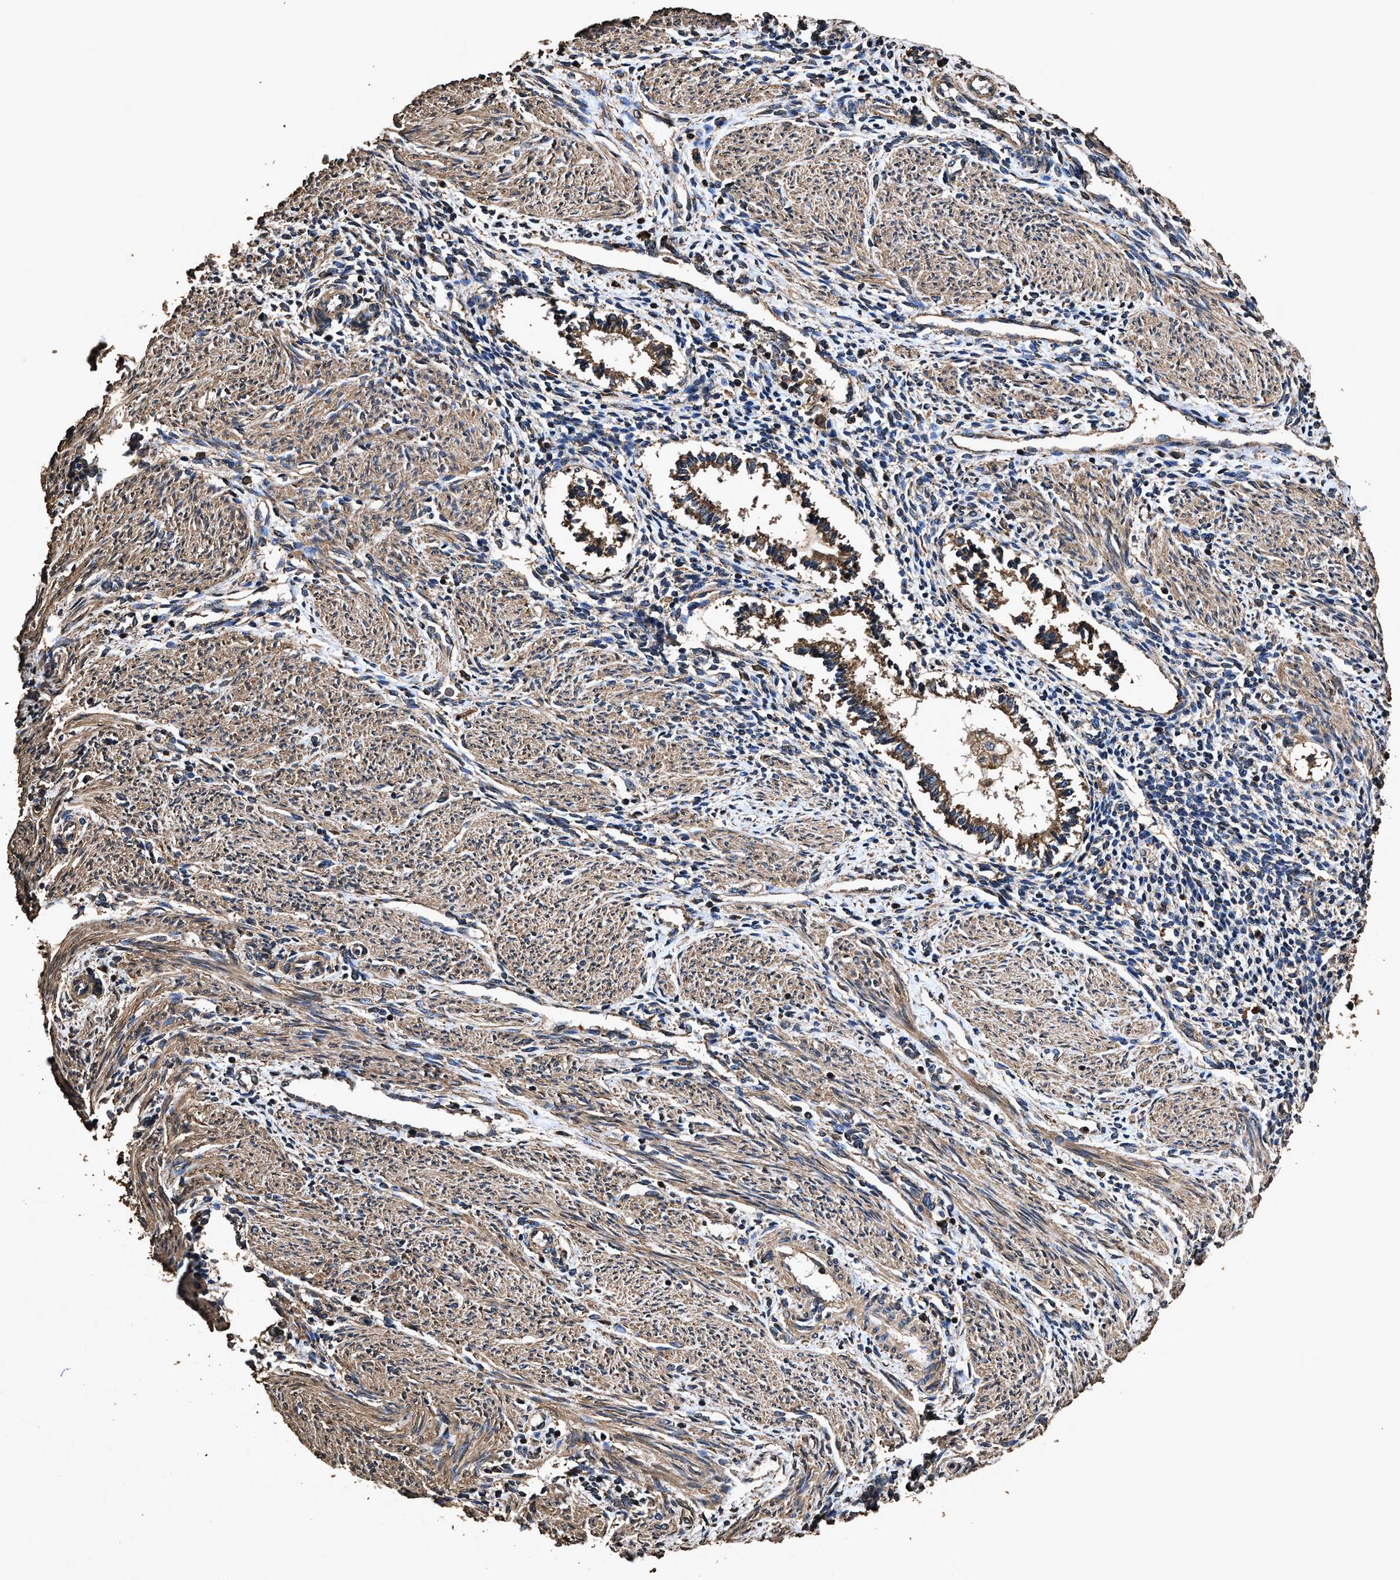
{"staining": {"intensity": "moderate", "quantity": ">75%", "location": "cytoplasmic/membranous"}, "tissue": "endometrium", "cell_type": "Cells in endometrial stroma", "image_type": "normal", "snomed": [{"axis": "morphology", "description": "Normal tissue, NOS"}, {"axis": "topography", "description": "Endometrium"}], "caption": "Immunohistochemistry histopathology image of normal endometrium: endometrium stained using IHC demonstrates medium levels of moderate protein expression localized specifically in the cytoplasmic/membranous of cells in endometrial stroma, appearing as a cytoplasmic/membranous brown color.", "gene": "ZMYND19", "patient": {"sex": "female", "age": 42}}